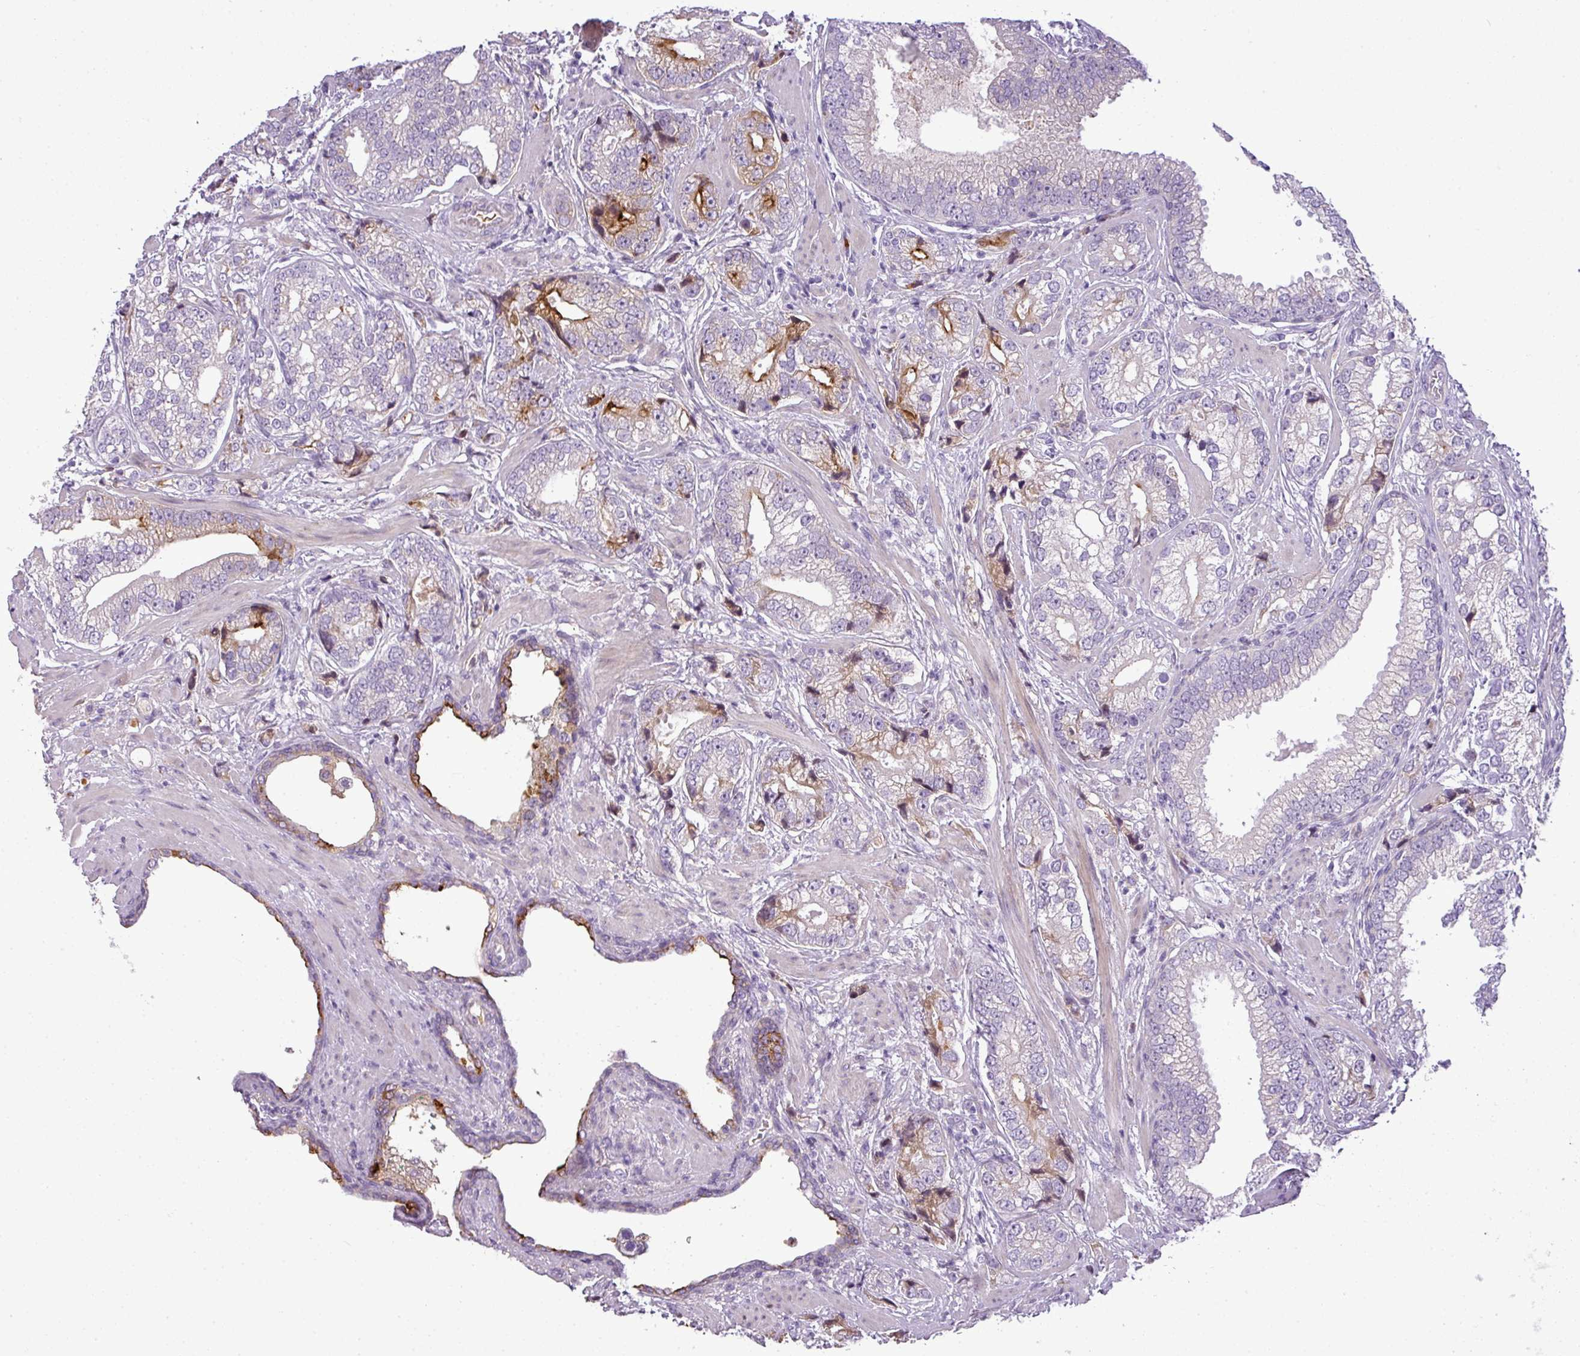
{"staining": {"intensity": "moderate", "quantity": "<25%", "location": "cytoplasmic/membranous"}, "tissue": "prostate cancer", "cell_type": "Tumor cells", "image_type": "cancer", "snomed": [{"axis": "morphology", "description": "Adenocarcinoma, High grade"}, {"axis": "topography", "description": "Prostate"}], "caption": "IHC (DAB (3,3'-diaminobenzidine)) staining of adenocarcinoma (high-grade) (prostate) reveals moderate cytoplasmic/membranous protein expression in approximately <25% of tumor cells.", "gene": "C4B", "patient": {"sex": "male", "age": 75}}